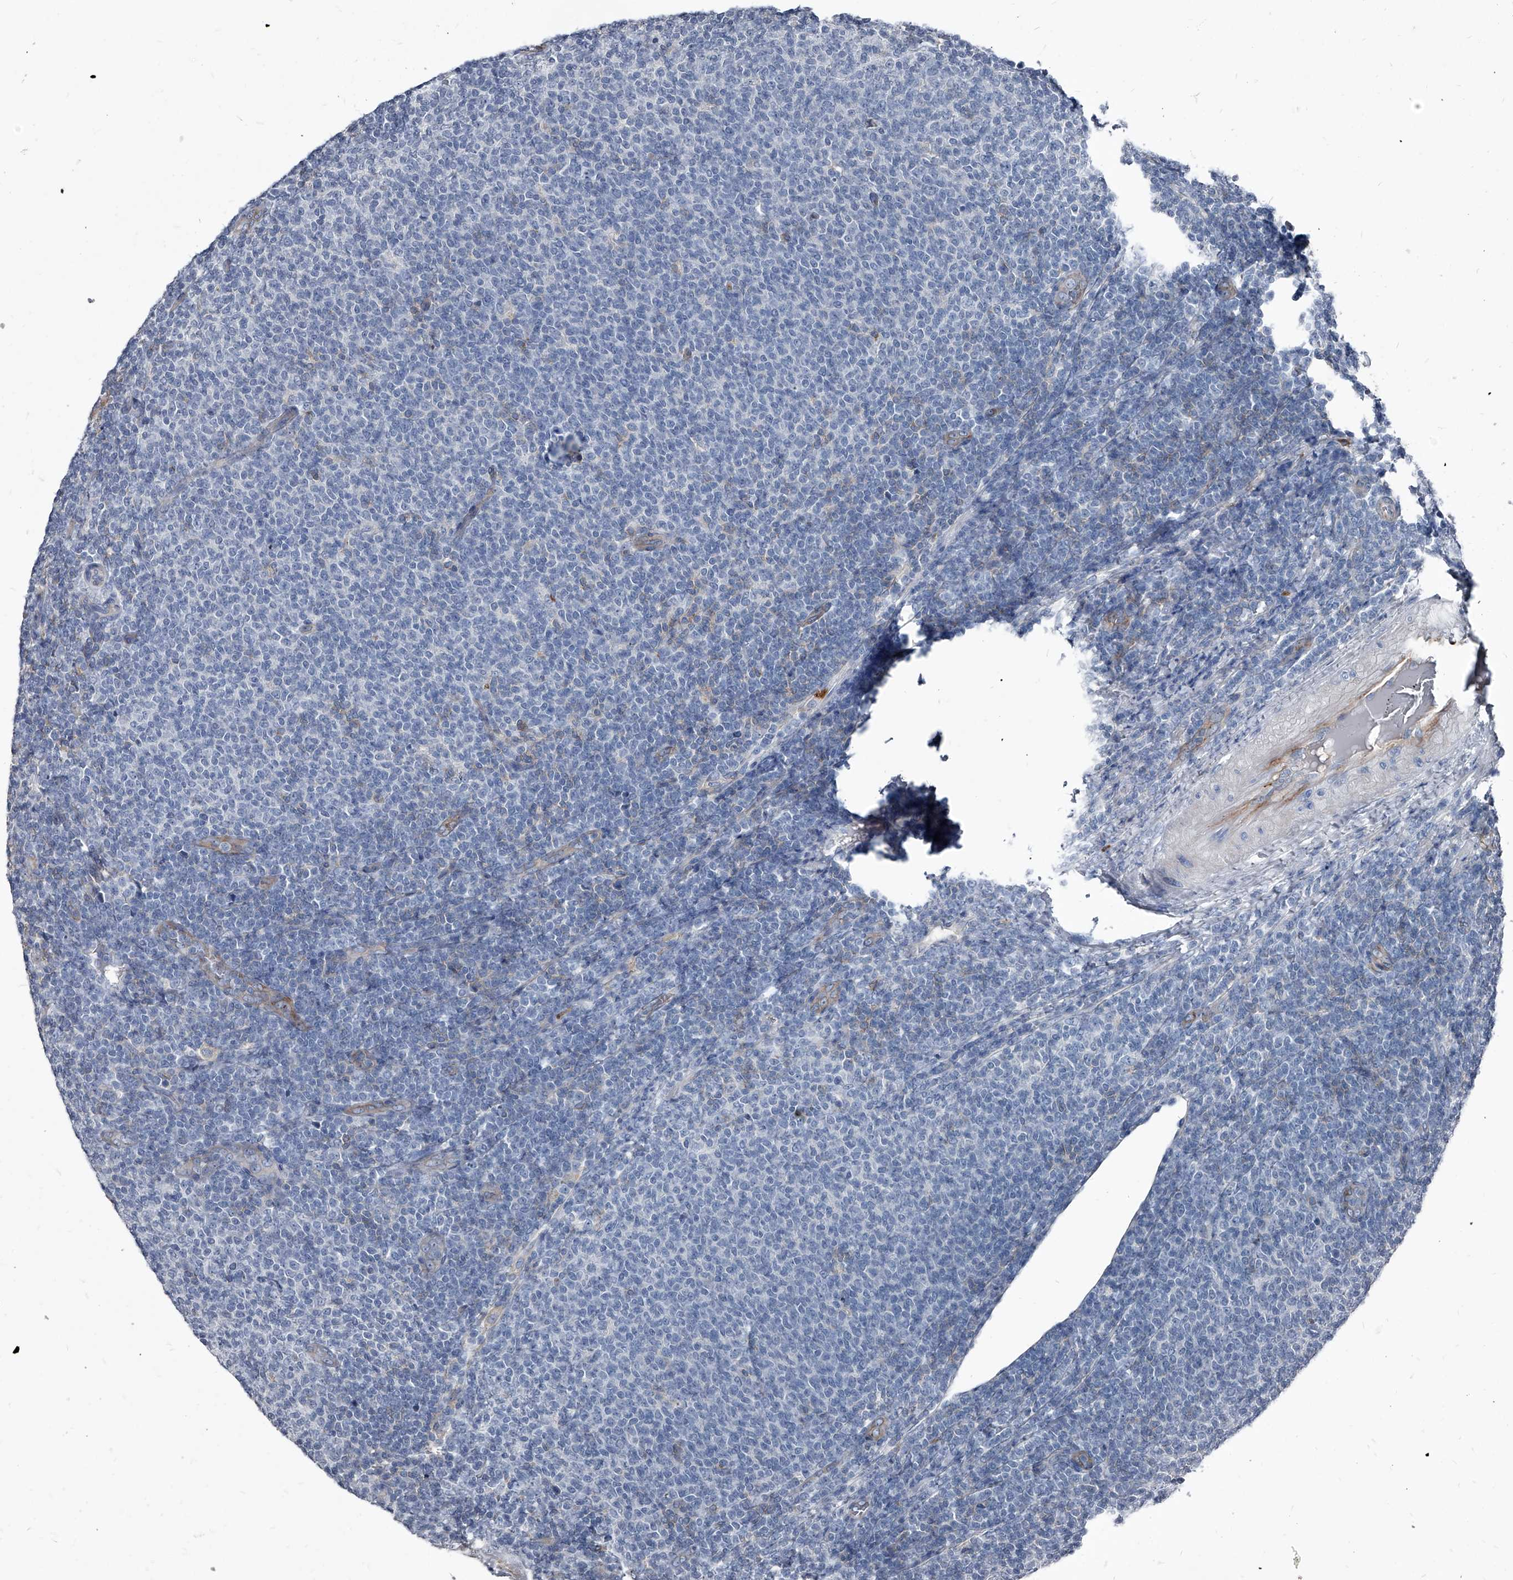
{"staining": {"intensity": "negative", "quantity": "none", "location": "none"}, "tissue": "lymphoma", "cell_type": "Tumor cells", "image_type": "cancer", "snomed": [{"axis": "morphology", "description": "Malignant lymphoma, non-Hodgkin's type, Low grade"}, {"axis": "topography", "description": "Lymph node"}], "caption": "Micrograph shows no significant protein positivity in tumor cells of lymphoma.", "gene": "PGLYRP3", "patient": {"sex": "male", "age": 66}}